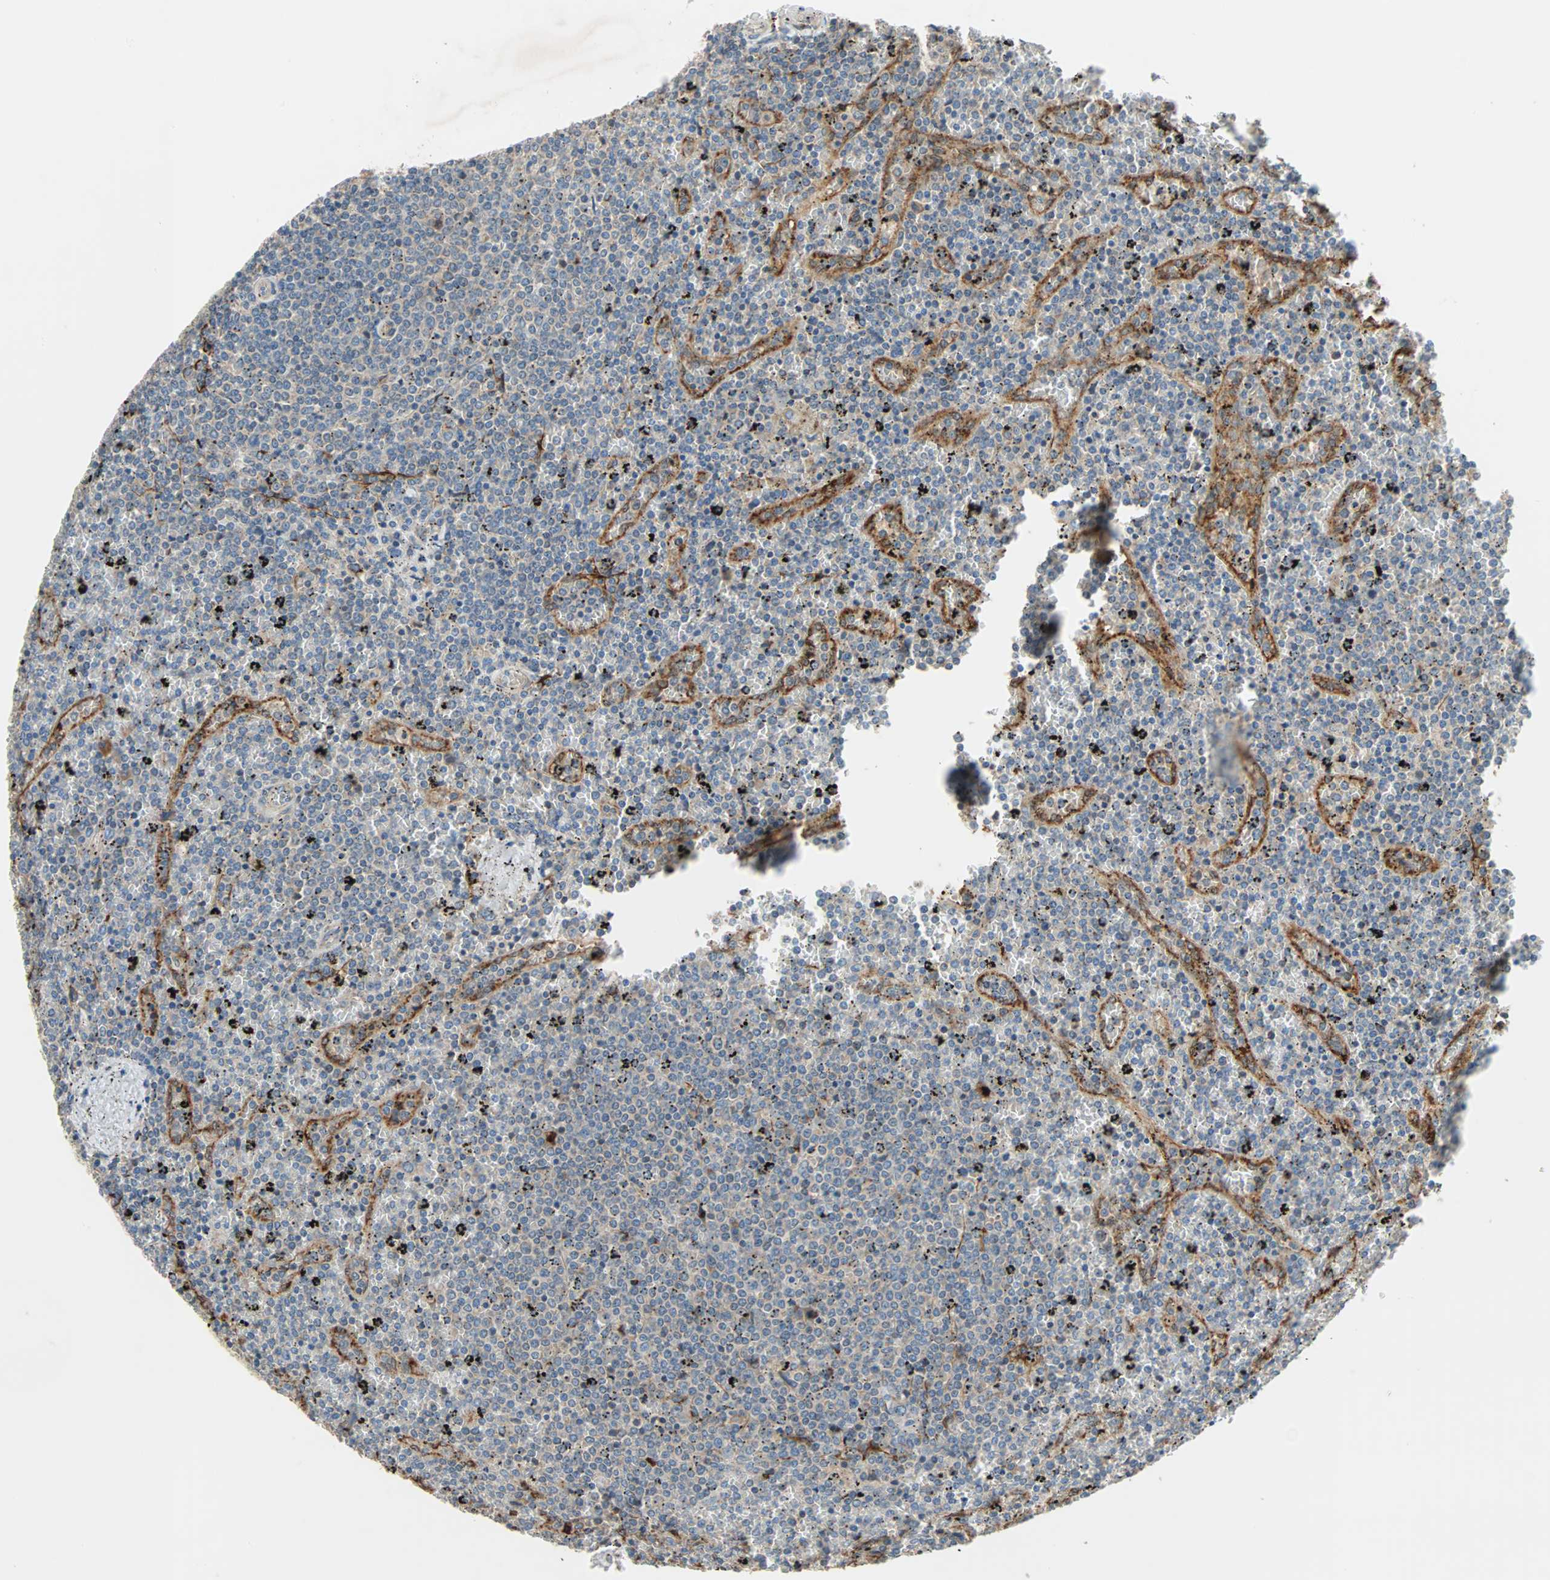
{"staining": {"intensity": "weak", "quantity": ">75%", "location": "cytoplasmic/membranous"}, "tissue": "lymphoma", "cell_type": "Tumor cells", "image_type": "cancer", "snomed": [{"axis": "morphology", "description": "Malignant lymphoma, non-Hodgkin's type, Low grade"}, {"axis": "topography", "description": "Spleen"}], "caption": "Low-grade malignant lymphoma, non-Hodgkin's type tissue shows weak cytoplasmic/membranous expression in approximately >75% of tumor cells", "gene": "XYLT1", "patient": {"sex": "female", "age": 77}}